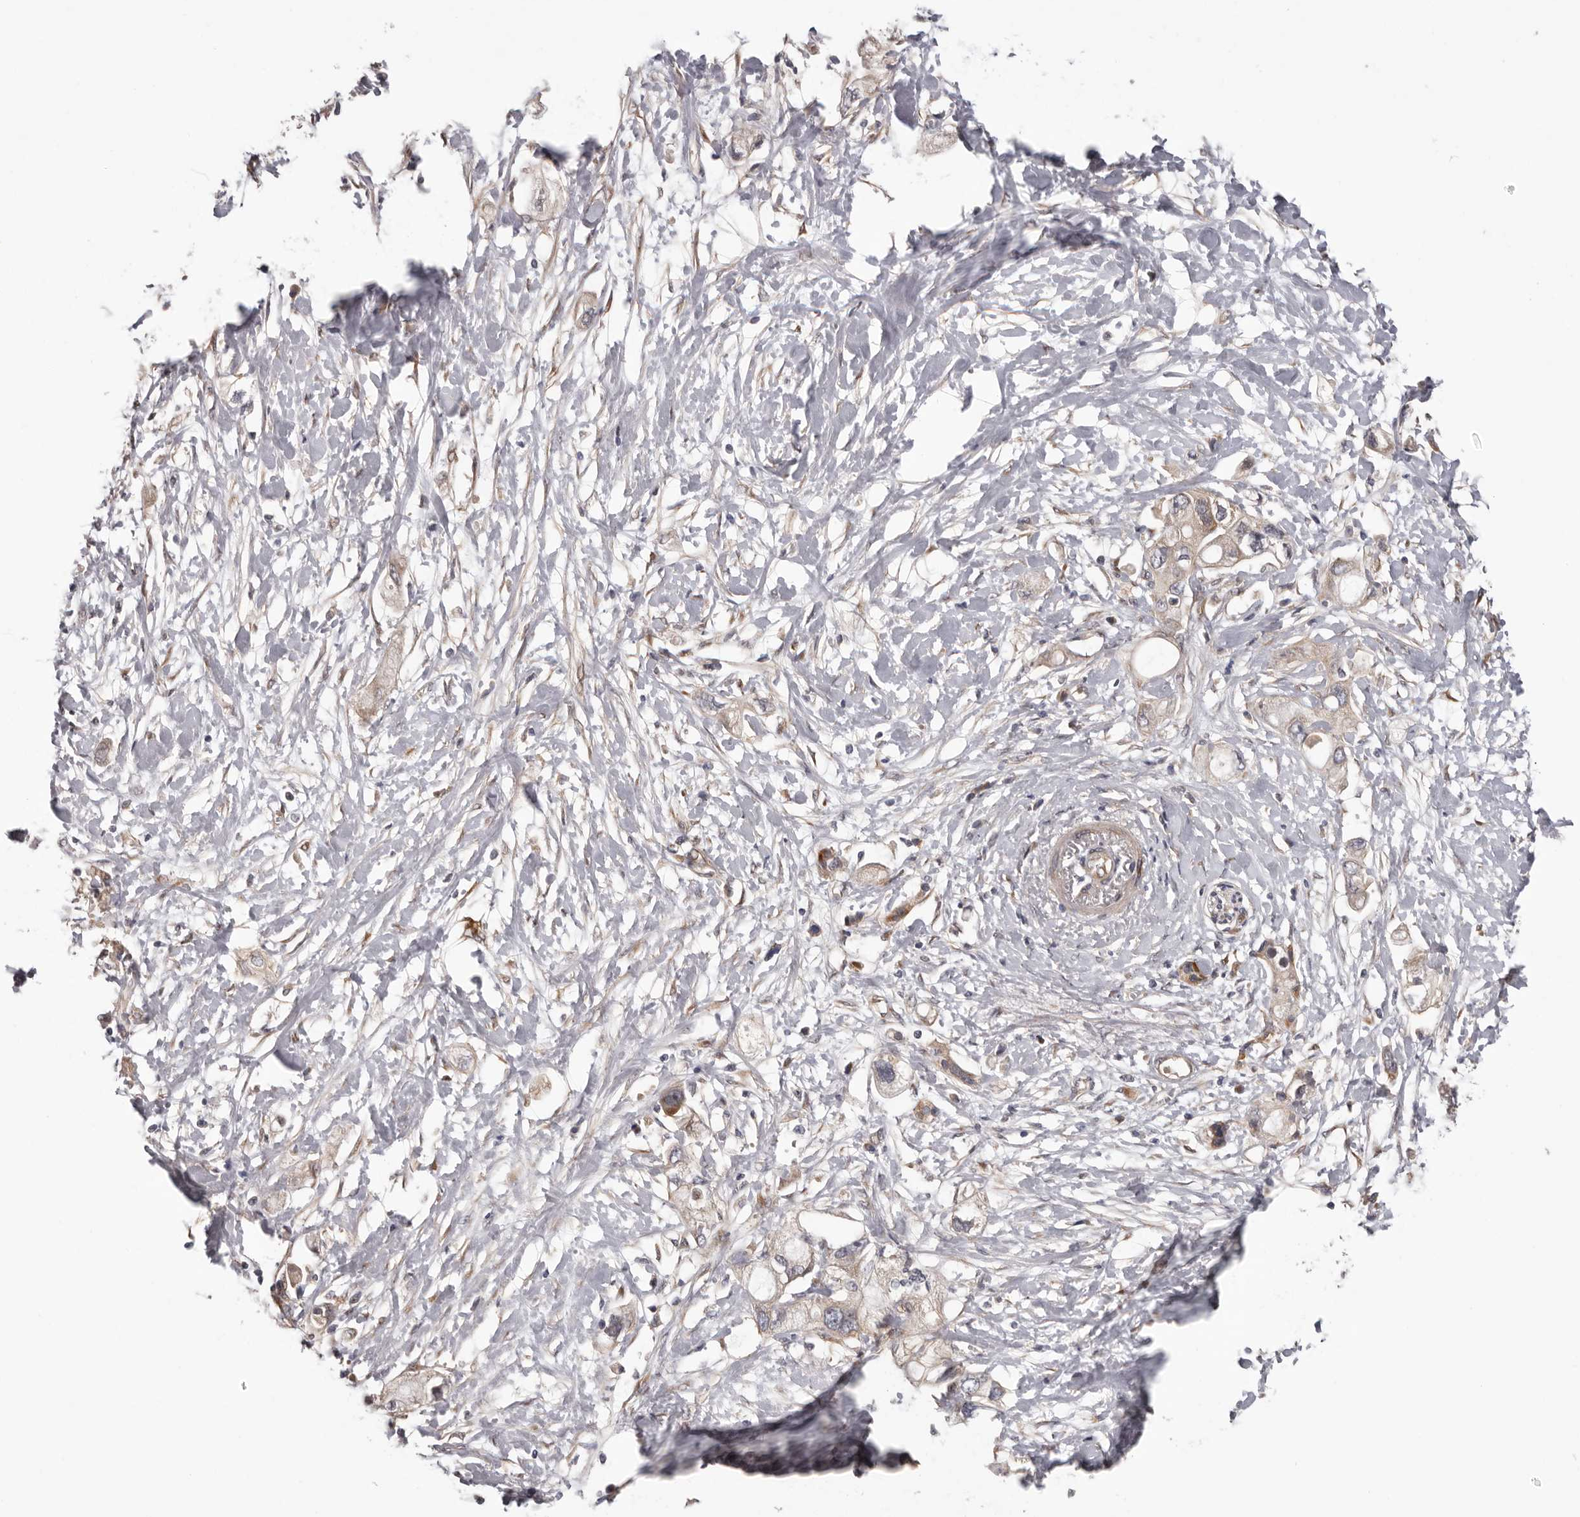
{"staining": {"intensity": "moderate", "quantity": "25%-75%", "location": "cytoplasmic/membranous"}, "tissue": "pancreatic cancer", "cell_type": "Tumor cells", "image_type": "cancer", "snomed": [{"axis": "morphology", "description": "Adenocarcinoma, NOS"}, {"axis": "topography", "description": "Pancreas"}], "caption": "High-power microscopy captured an IHC histopathology image of pancreatic adenocarcinoma, revealing moderate cytoplasmic/membranous positivity in about 25%-75% of tumor cells. The staining was performed using DAB (3,3'-diaminobenzidine) to visualize the protein expression in brown, while the nuclei were stained in blue with hematoxylin (Magnification: 20x).", "gene": "PRKD1", "patient": {"sex": "female", "age": 56}}